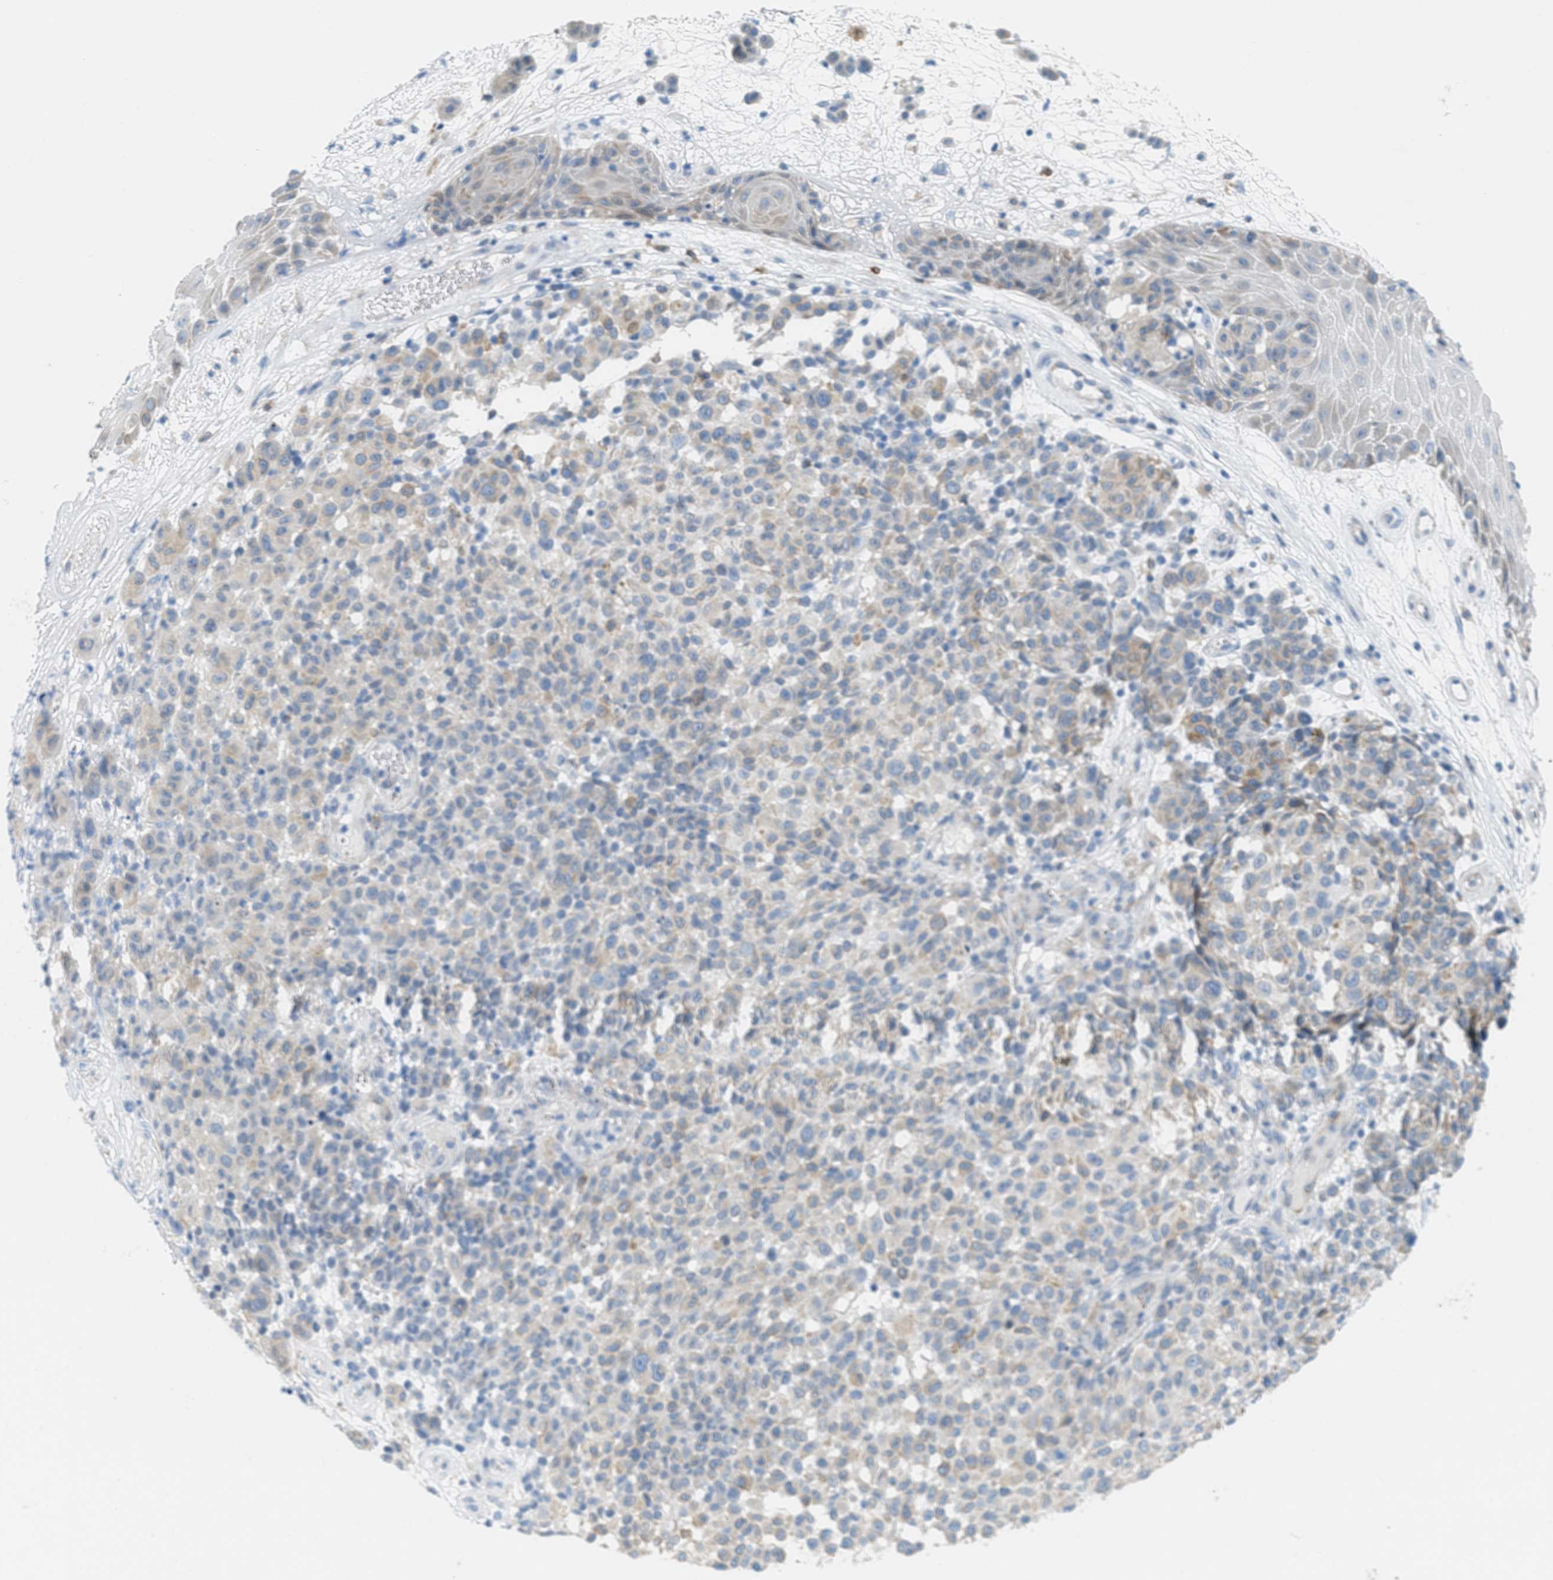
{"staining": {"intensity": "weak", "quantity": "25%-75%", "location": "cytoplasmic/membranous"}, "tissue": "melanoma", "cell_type": "Tumor cells", "image_type": "cancer", "snomed": [{"axis": "morphology", "description": "Malignant melanoma, NOS"}, {"axis": "topography", "description": "Skin"}], "caption": "Weak cytoplasmic/membranous positivity is present in about 25%-75% of tumor cells in malignant melanoma. The staining was performed using DAB (3,3'-diaminobenzidine) to visualize the protein expression in brown, while the nuclei were stained in blue with hematoxylin (Magnification: 20x).", "gene": "TEX264", "patient": {"sex": "male", "age": 59}}